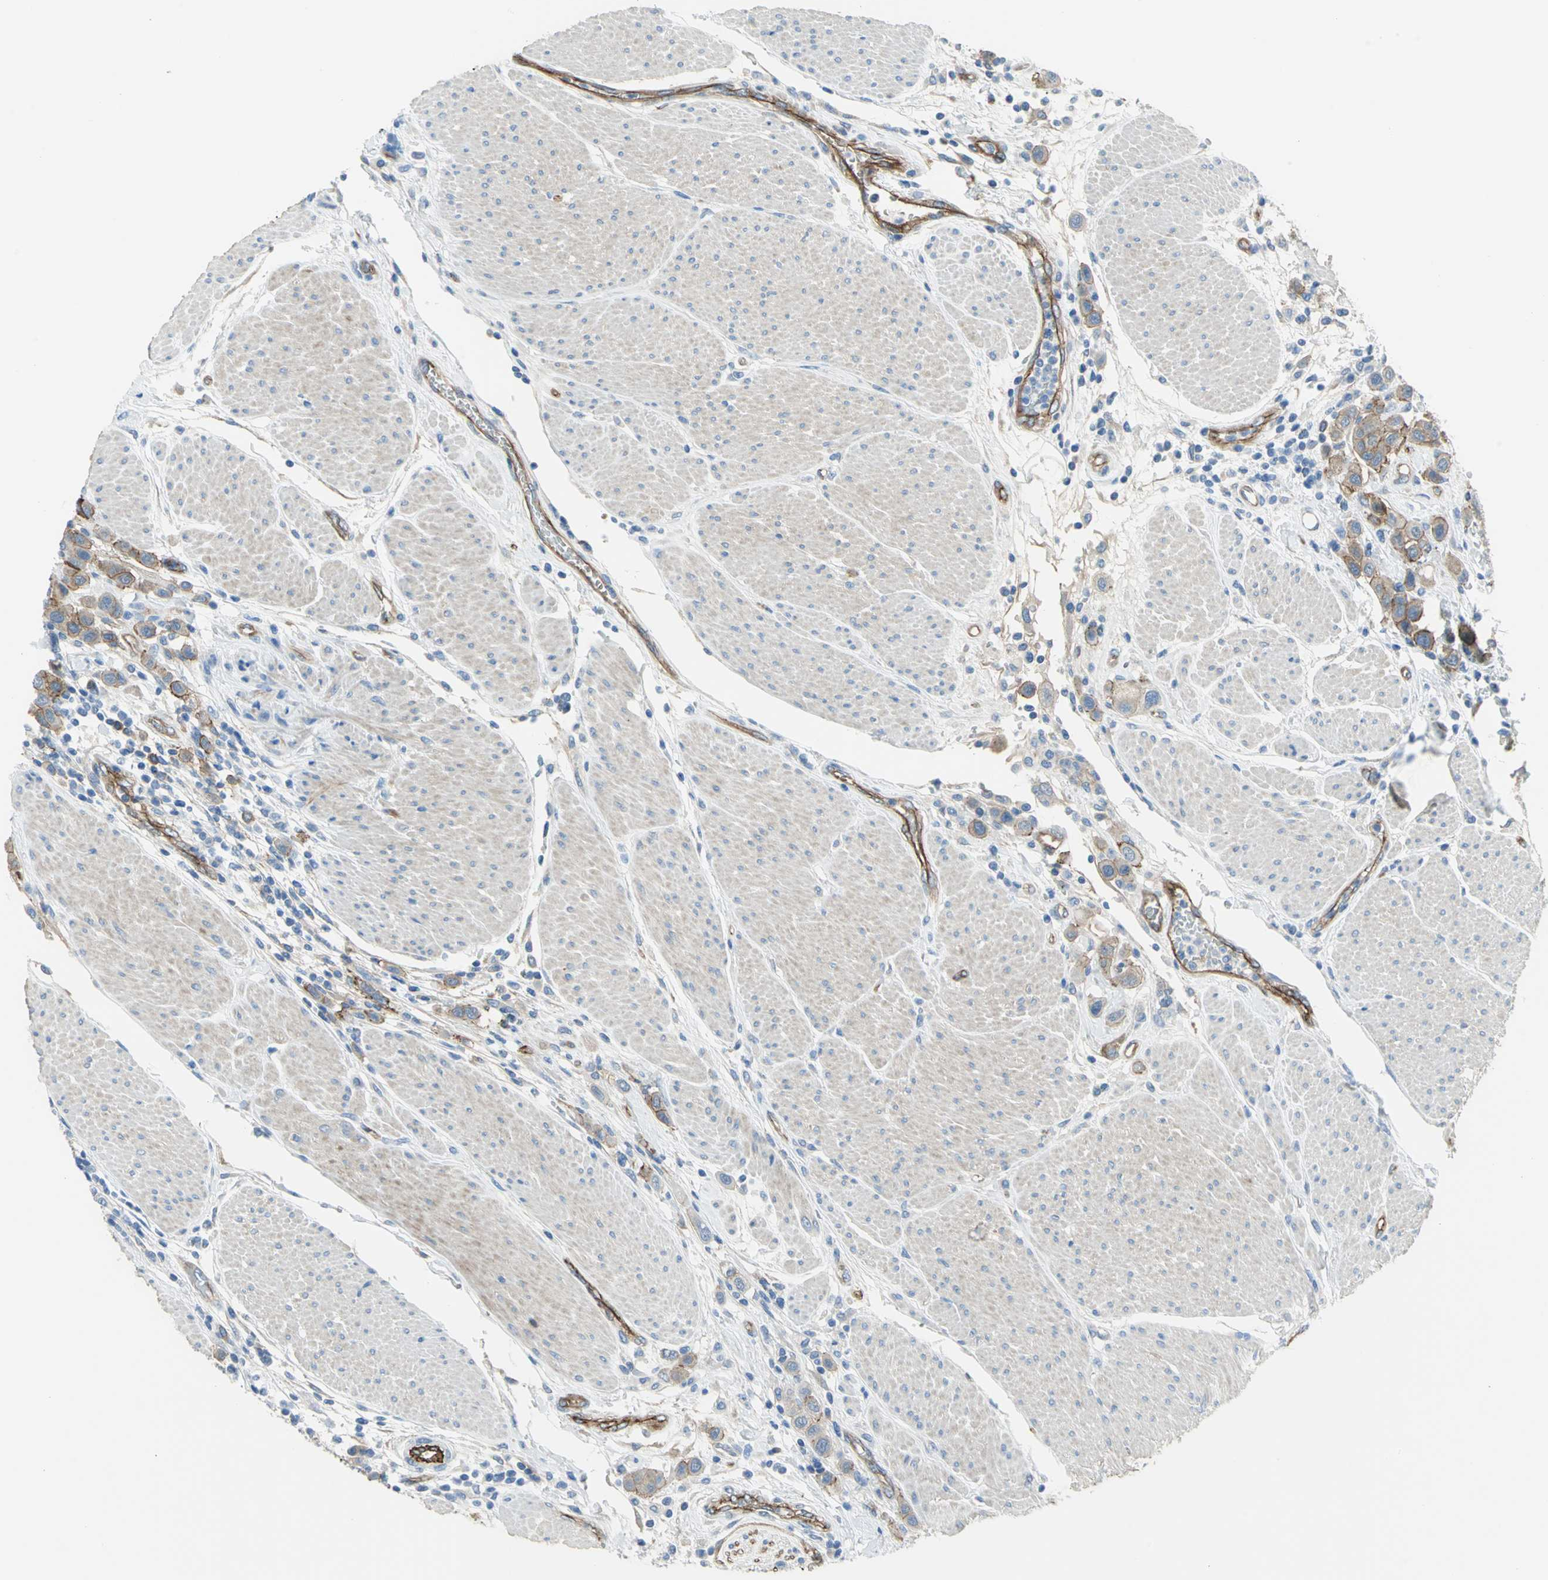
{"staining": {"intensity": "moderate", "quantity": ">75%", "location": "cytoplasmic/membranous"}, "tissue": "urothelial cancer", "cell_type": "Tumor cells", "image_type": "cancer", "snomed": [{"axis": "morphology", "description": "Urothelial carcinoma, High grade"}, {"axis": "topography", "description": "Urinary bladder"}], "caption": "Urothelial cancer stained with DAB (3,3'-diaminobenzidine) immunohistochemistry shows medium levels of moderate cytoplasmic/membranous expression in about >75% of tumor cells.", "gene": "FLNB", "patient": {"sex": "male", "age": 50}}